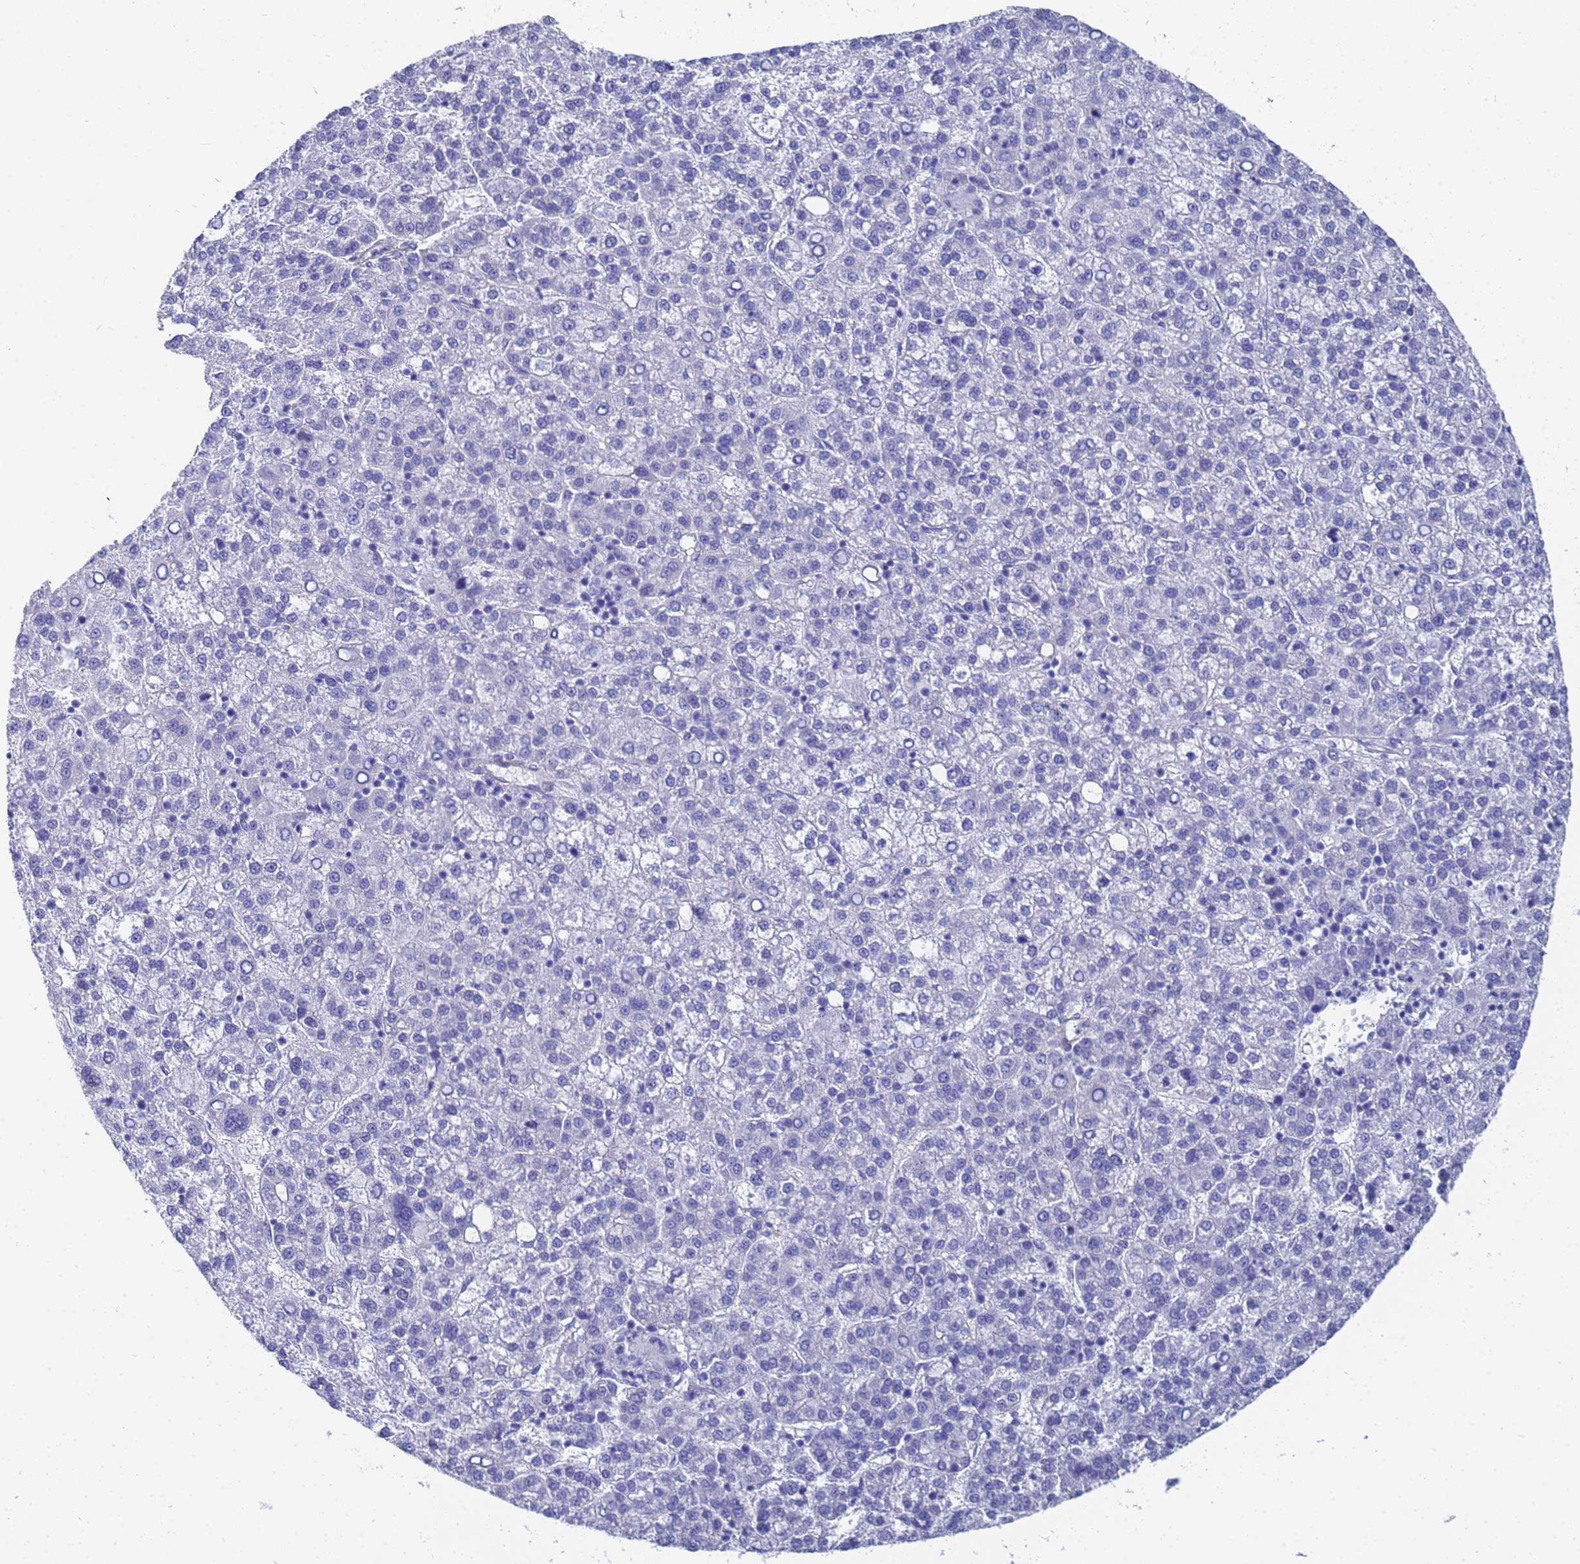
{"staining": {"intensity": "negative", "quantity": "none", "location": "none"}, "tissue": "liver cancer", "cell_type": "Tumor cells", "image_type": "cancer", "snomed": [{"axis": "morphology", "description": "Carcinoma, Hepatocellular, NOS"}, {"axis": "topography", "description": "Liver"}], "caption": "Immunohistochemistry (IHC) micrograph of neoplastic tissue: hepatocellular carcinoma (liver) stained with DAB exhibits no significant protein staining in tumor cells.", "gene": "TUBB1", "patient": {"sex": "female", "age": 58}}